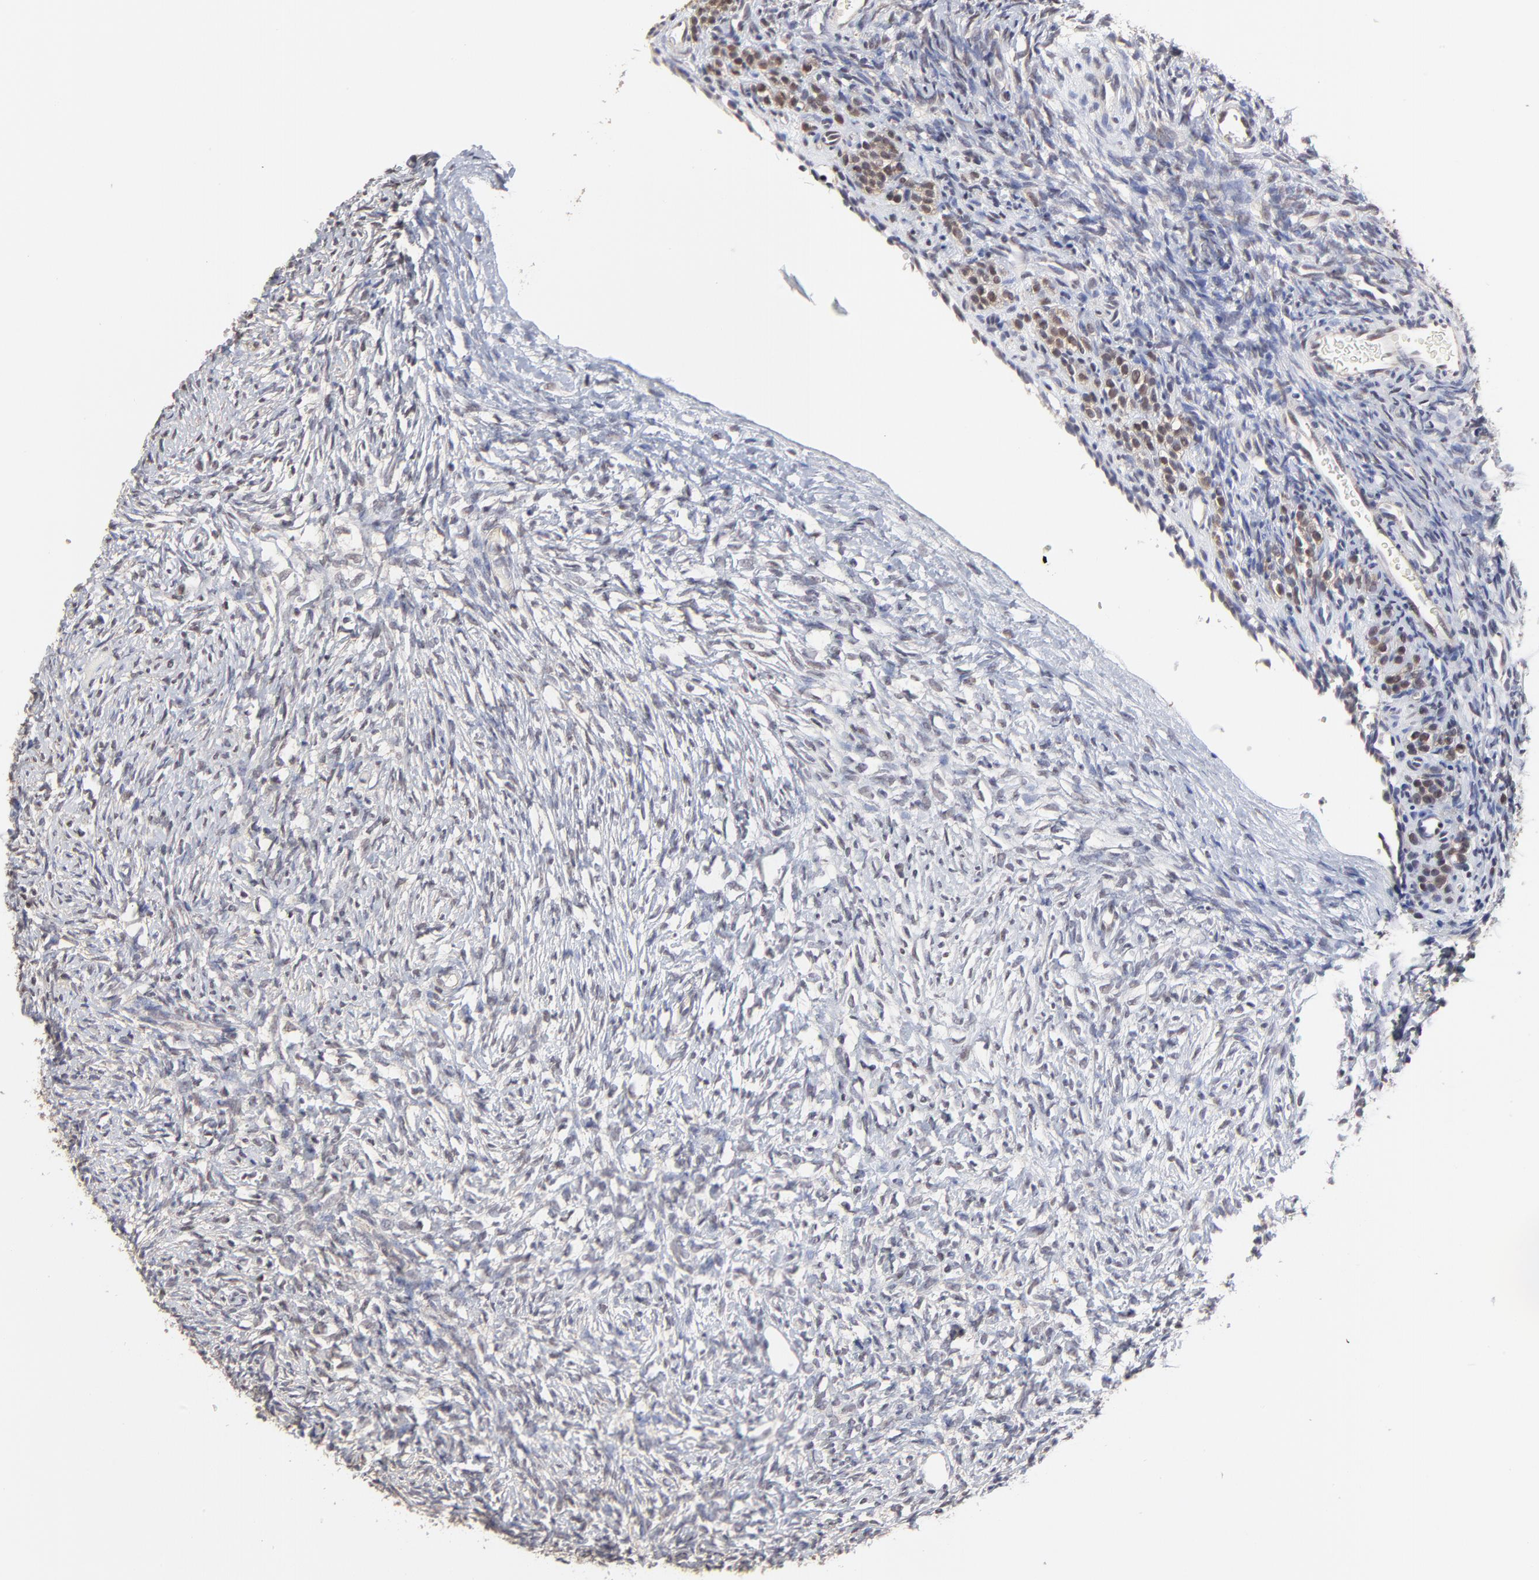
{"staining": {"intensity": "negative", "quantity": "none", "location": "none"}, "tissue": "ovary", "cell_type": "Follicle cells", "image_type": "normal", "snomed": [{"axis": "morphology", "description": "Normal tissue, NOS"}, {"axis": "topography", "description": "Ovary"}], "caption": "The histopathology image reveals no significant staining in follicle cells of ovary. (DAB (3,3'-diaminobenzidine) IHC with hematoxylin counter stain).", "gene": "CCT2", "patient": {"sex": "female", "age": 35}}